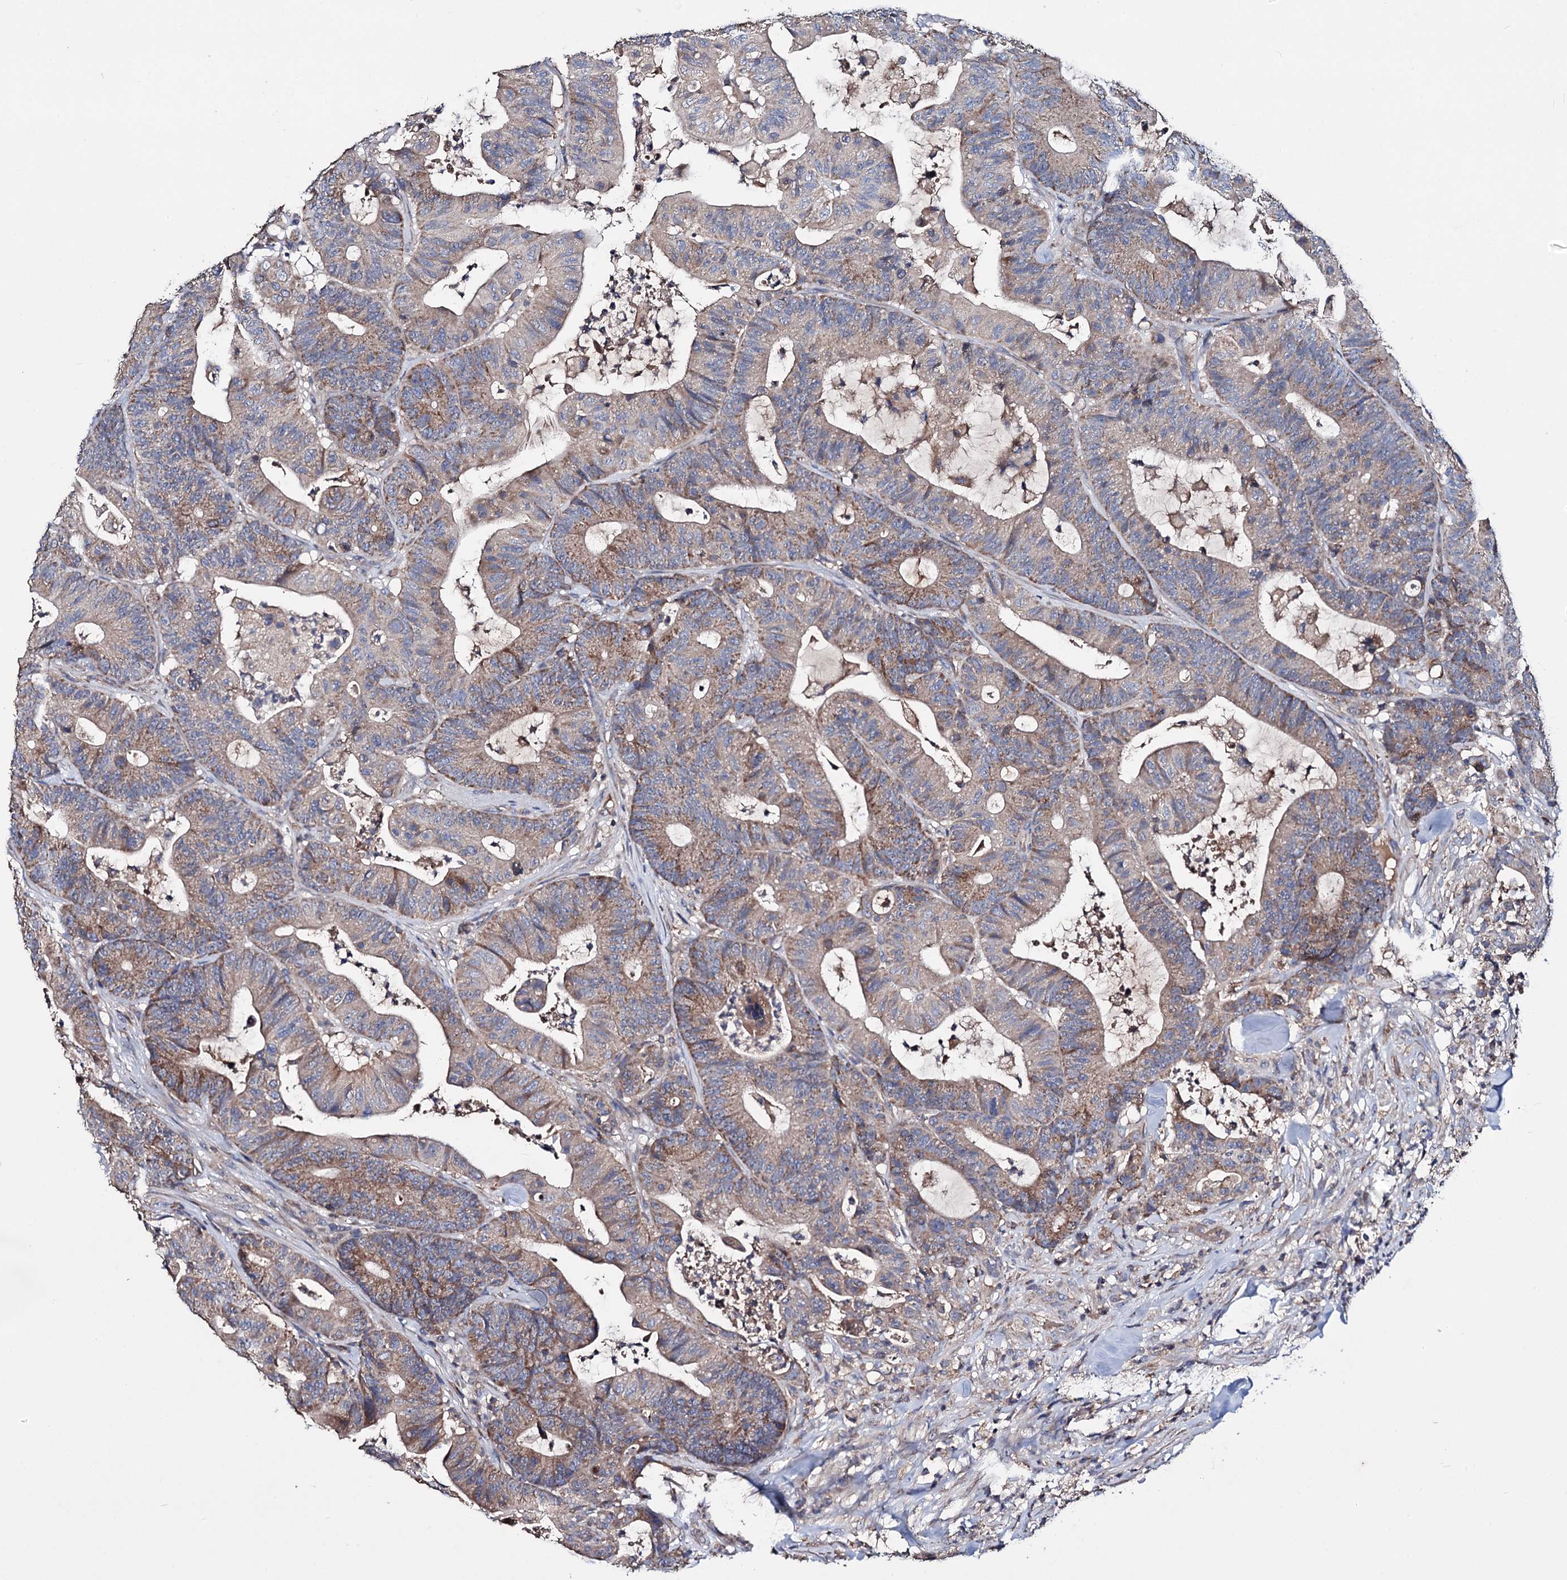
{"staining": {"intensity": "weak", "quantity": ">75%", "location": "cytoplasmic/membranous"}, "tissue": "colorectal cancer", "cell_type": "Tumor cells", "image_type": "cancer", "snomed": [{"axis": "morphology", "description": "Adenocarcinoma, NOS"}, {"axis": "topography", "description": "Colon"}], "caption": "Colorectal cancer stained with DAB (3,3'-diaminobenzidine) IHC demonstrates low levels of weak cytoplasmic/membranous staining in about >75% of tumor cells.", "gene": "CLPB", "patient": {"sex": "female", "age": 84}}